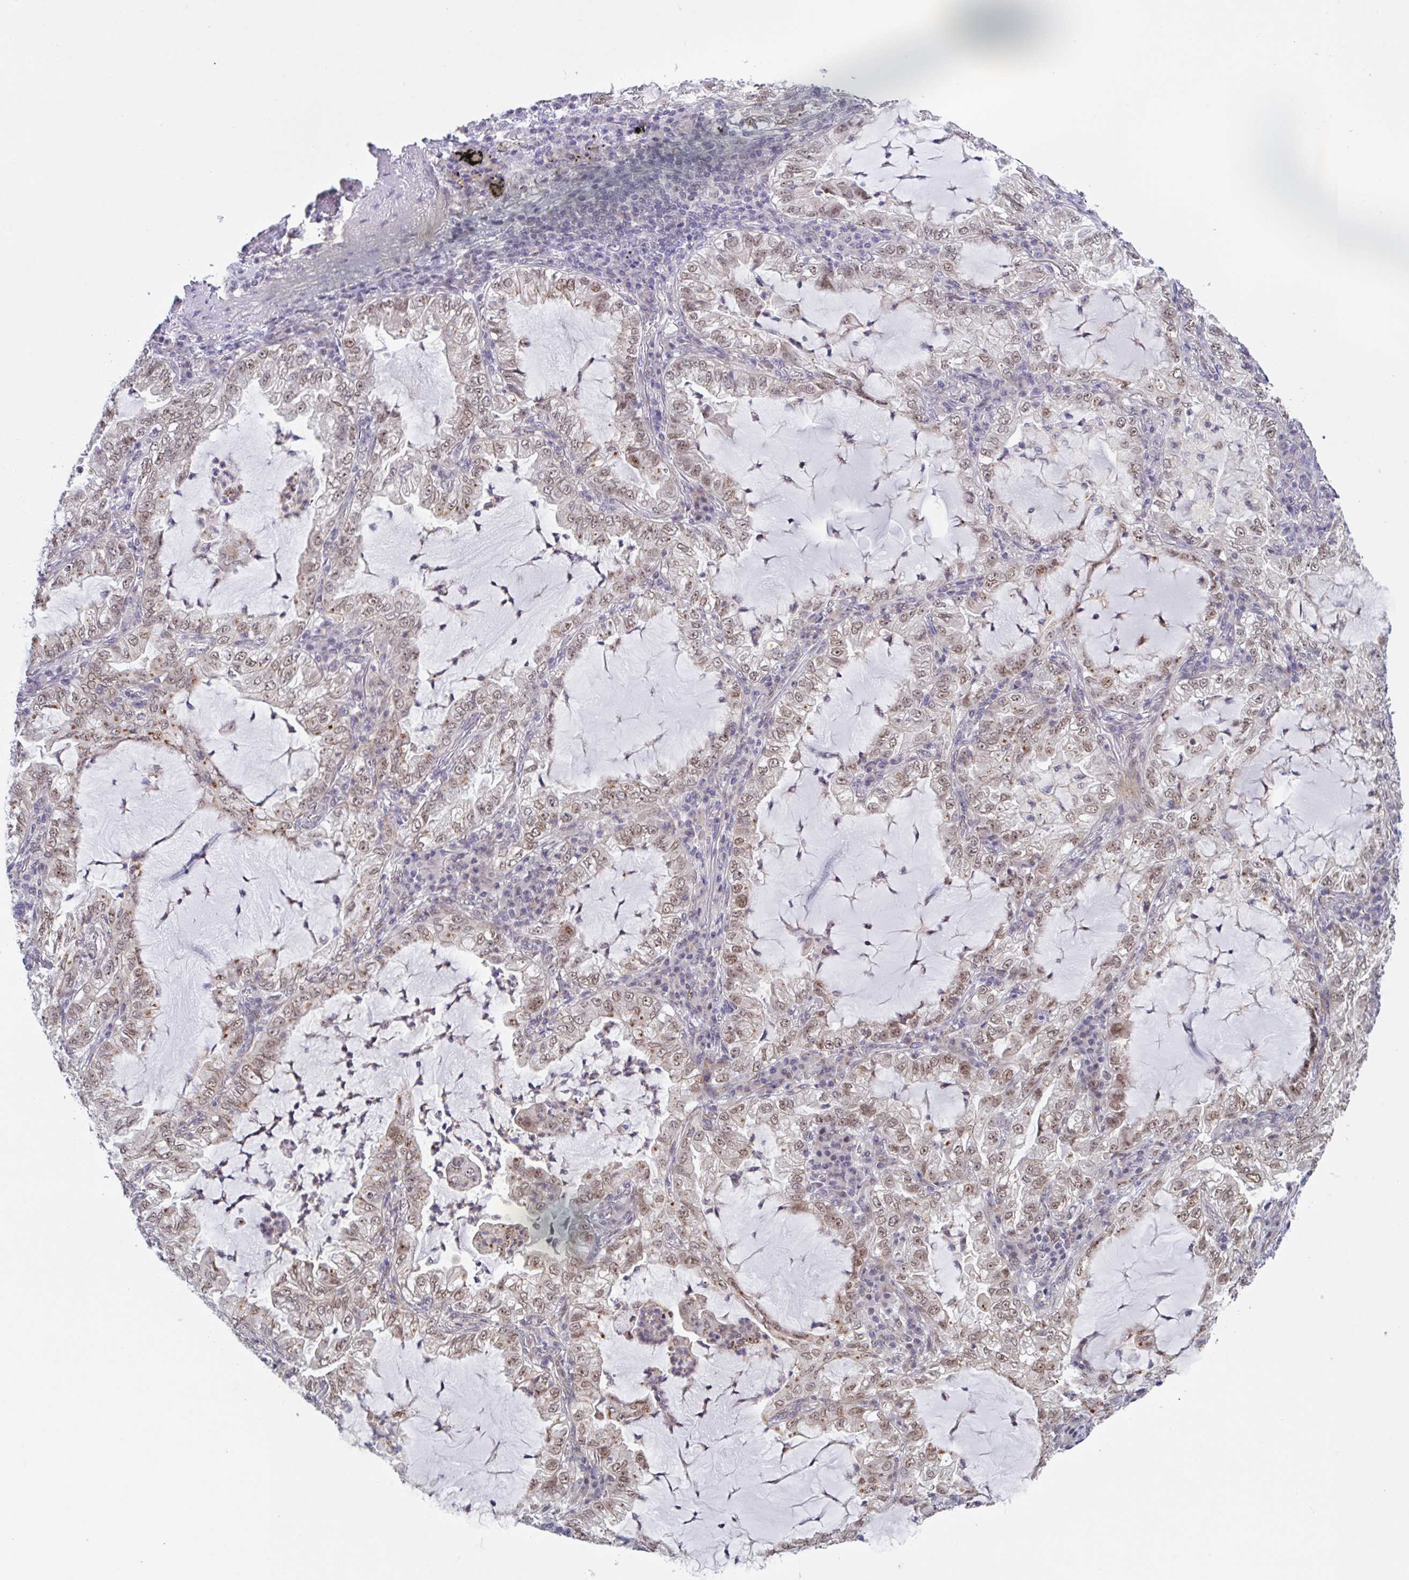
{"staining": {"intensity": "moderate", "quantity": ">75%", "location": "nuclear"}, "tissue": "lung cancer", "cell_type": "Tumor cells", "image_type": "cancer", "snomed": [{"axis": "morphology", "description": "Adenocarcinoma, NOS"}, {"axis": "topography", "description": "Lung"}], "caption": "Immunohistochemistry staining of lung adenocarcinoma, which exhibits medium levels of moderate nuclear staining in approximately >75% of tumor cells indicating moderate nuclear protein expression. The staining was performed using DAB (3,3'-diaminobenzidine) (brown) for protein detection and nuclei were counterstained in hematoxylin (blue).", "gene": "RBM18", "patient": {"sex": "female", "age": 73}}